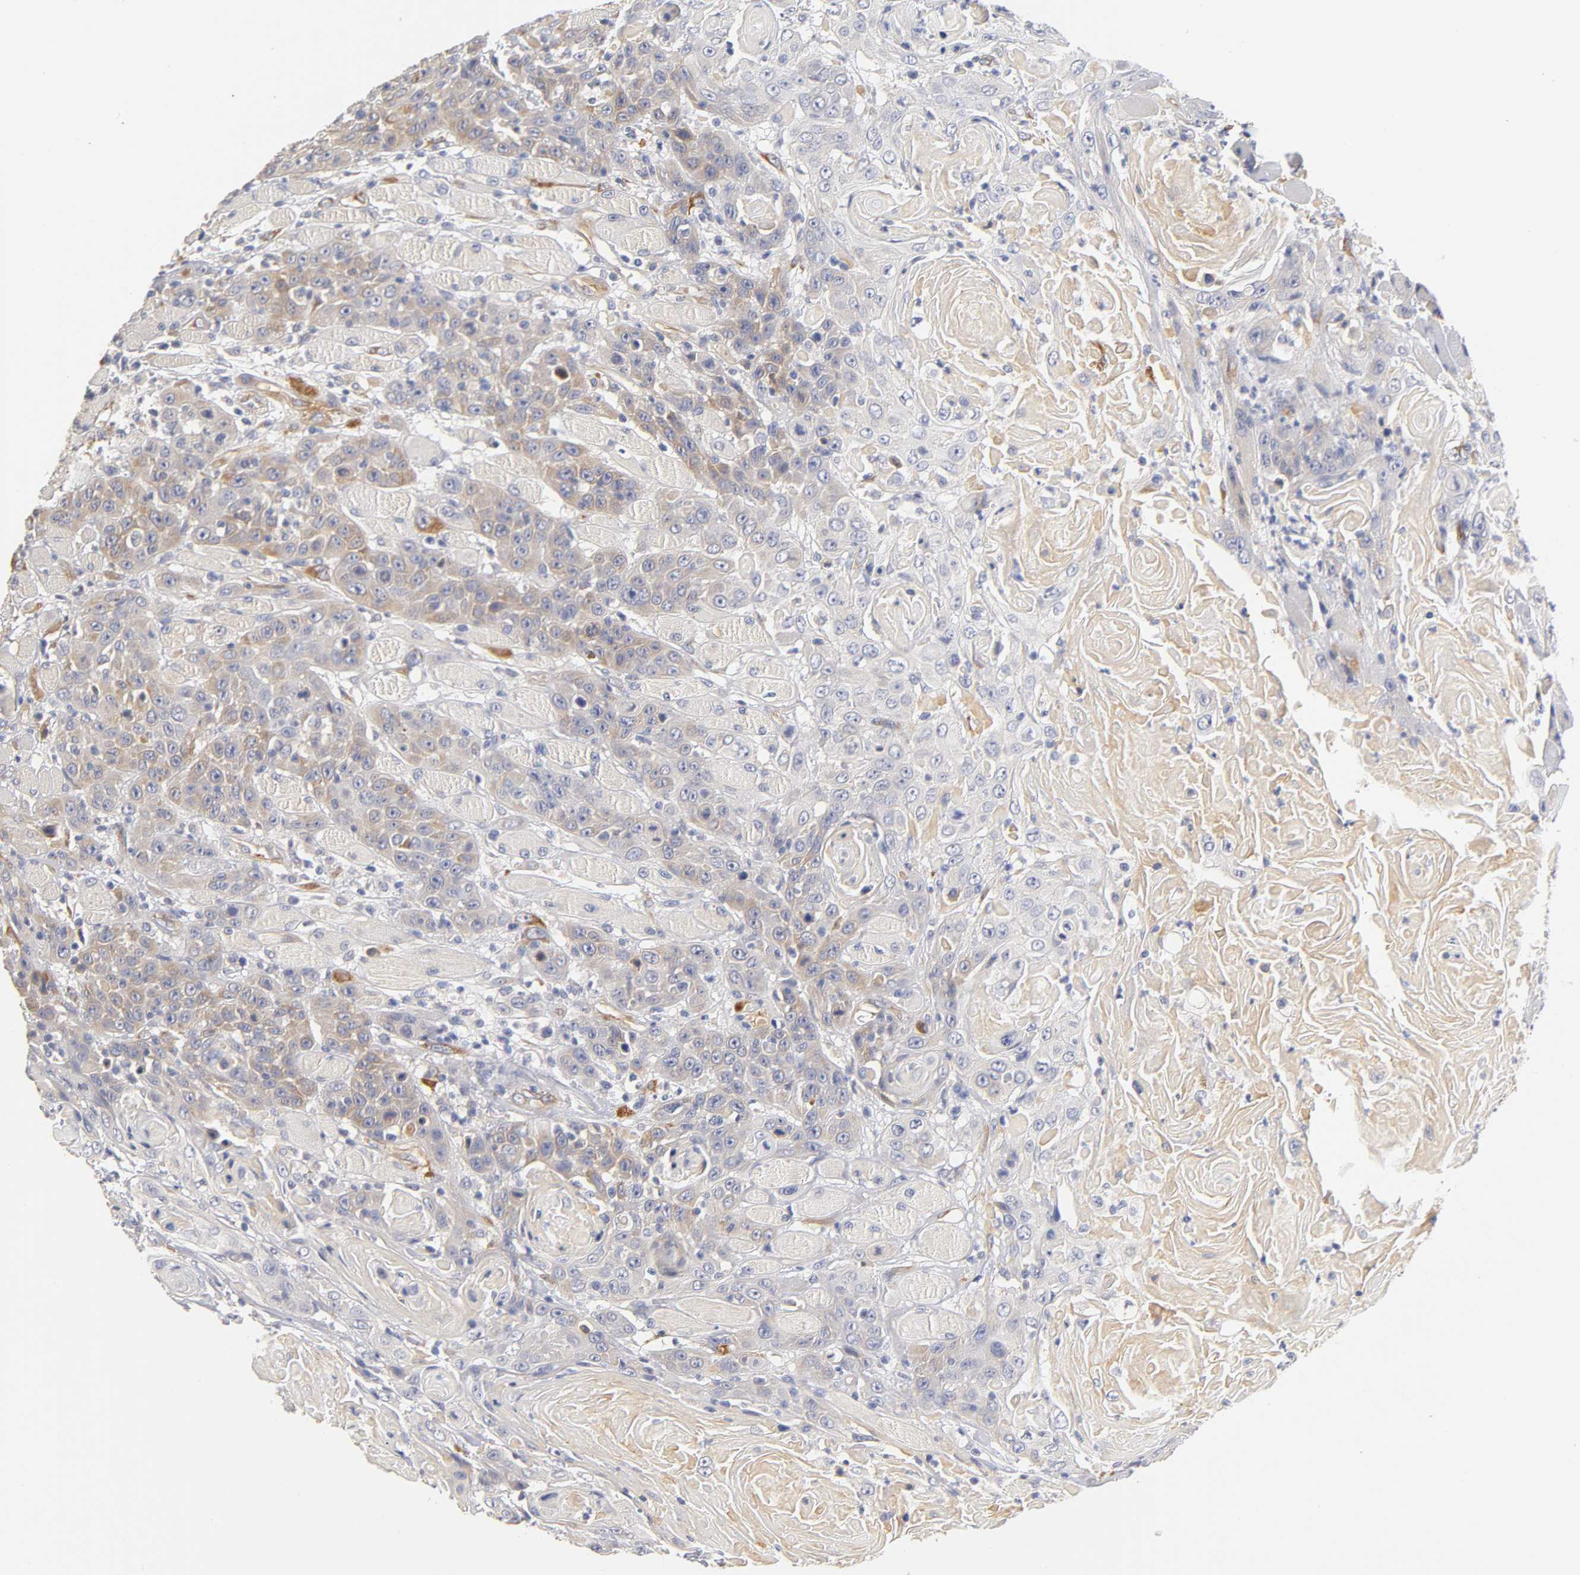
{"staining": {"intensity": "weak", "quantity": ">75%", "location": "cytoplasmic/membranous"}, "tissue": "head and neck cancer", "cell_type": "Tumor cells", "image_type": "cancer", "snomed": [{"axis": "morphology", "description": "Squamous cell carcinoma, NOS"}, {"axis": "topography", "description": "Head-Neck"}], "caption": "Human squamous cell carcinoma (head and neck) stained for a protein (brown) exhibits weak cytoplasmic/membranous positive positivity in about >75% of tumor cells.", "gene": "LAMB1", "patient": {"sex": "female", "age": 84}}